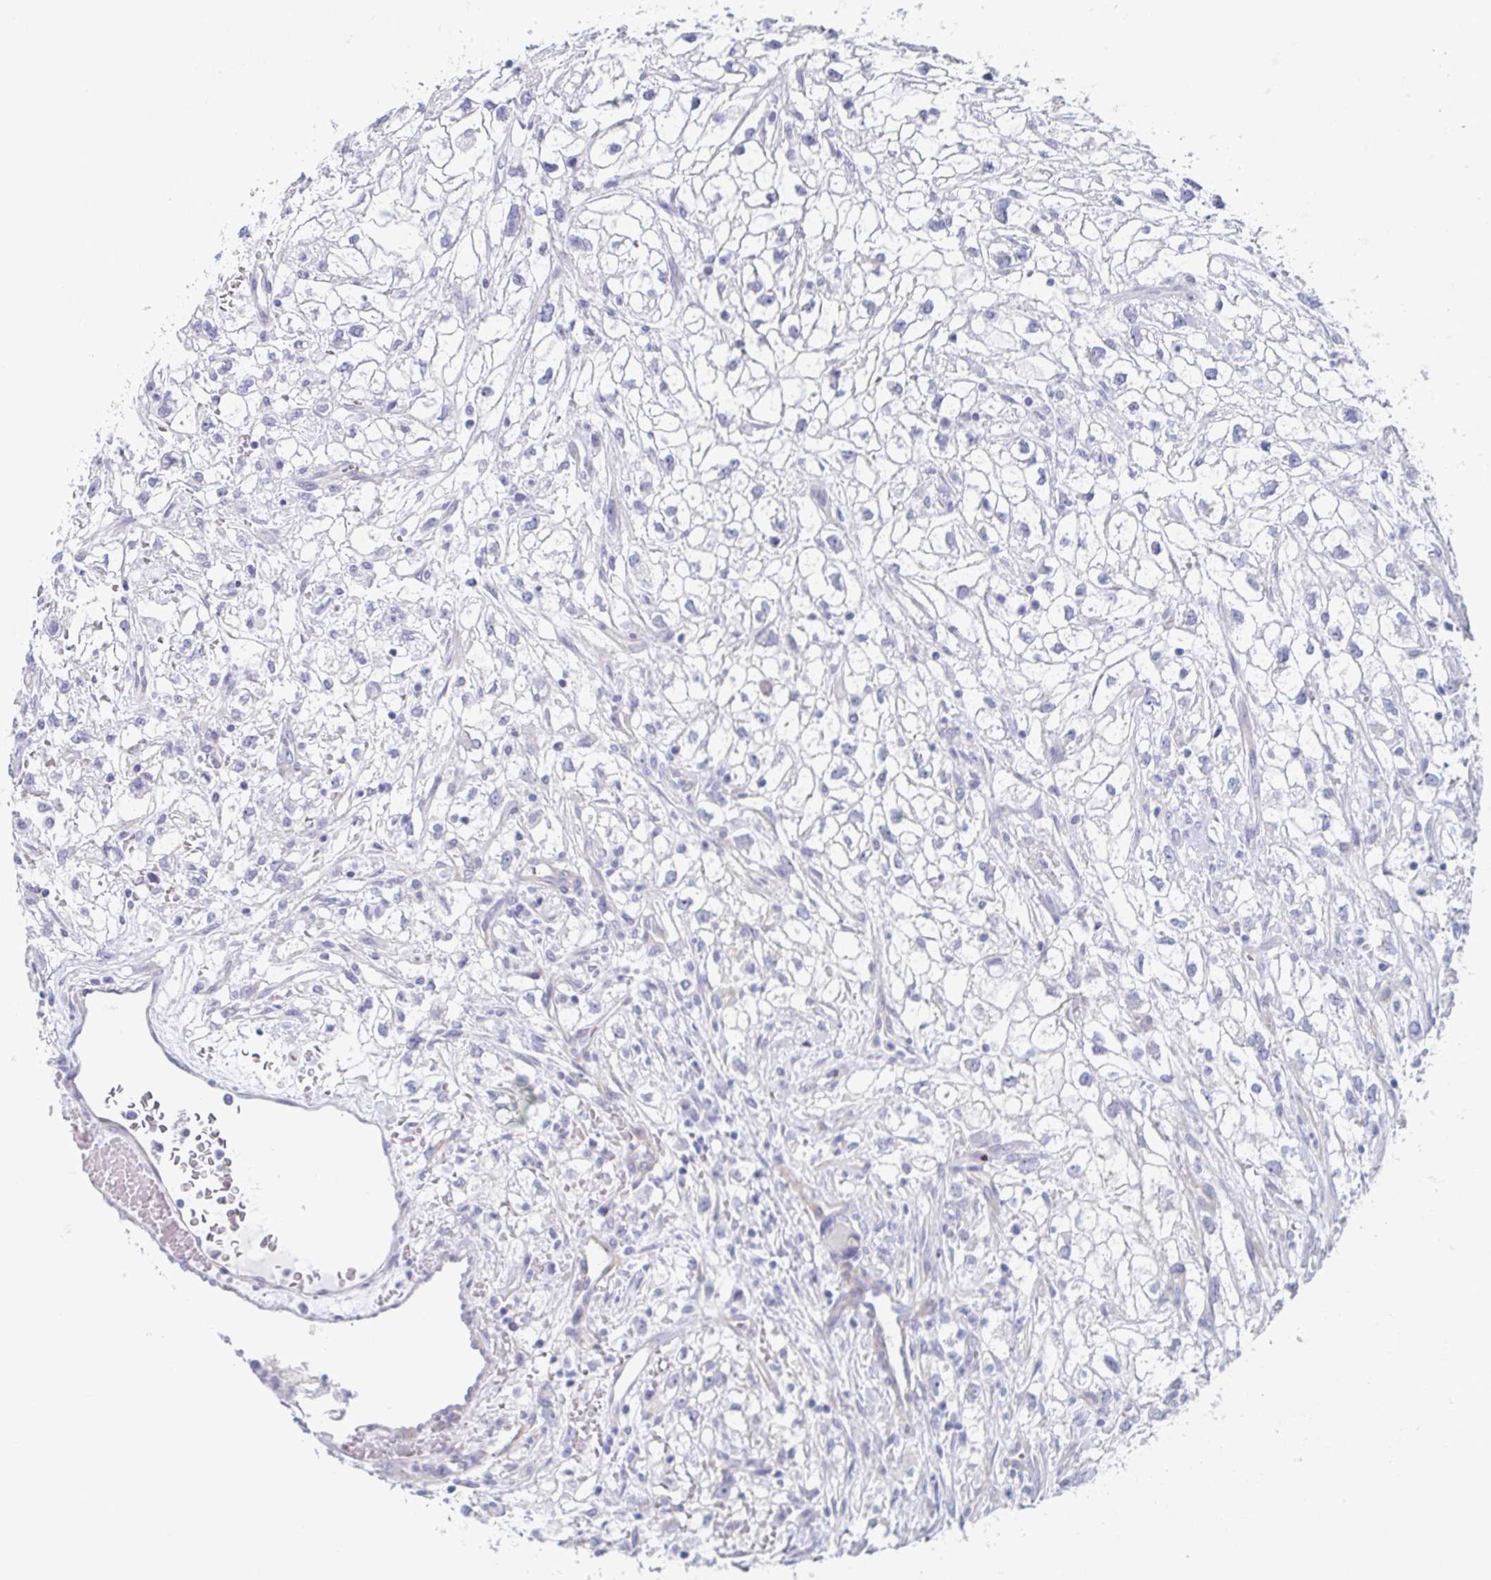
{"staining": {"intensity": "negative", "quantity": "none", "location": "none"}, "tissue": "renal cancer", "cell_type": "Tumor cells", "image_type": "cancer", "snomed": [{"axis": "morphology", "description": "Adenocarcinoma, NOS"}, {"axis": "topography", "description": "Kidney"}], "caption": "This is a photomicrograph of immunohistochemistry staining of renal adenocarcinoma, which shows no positivity in tumor cells.", "gene": "DYNC1I1", "patient": {"sex": "male", "age": 59}}